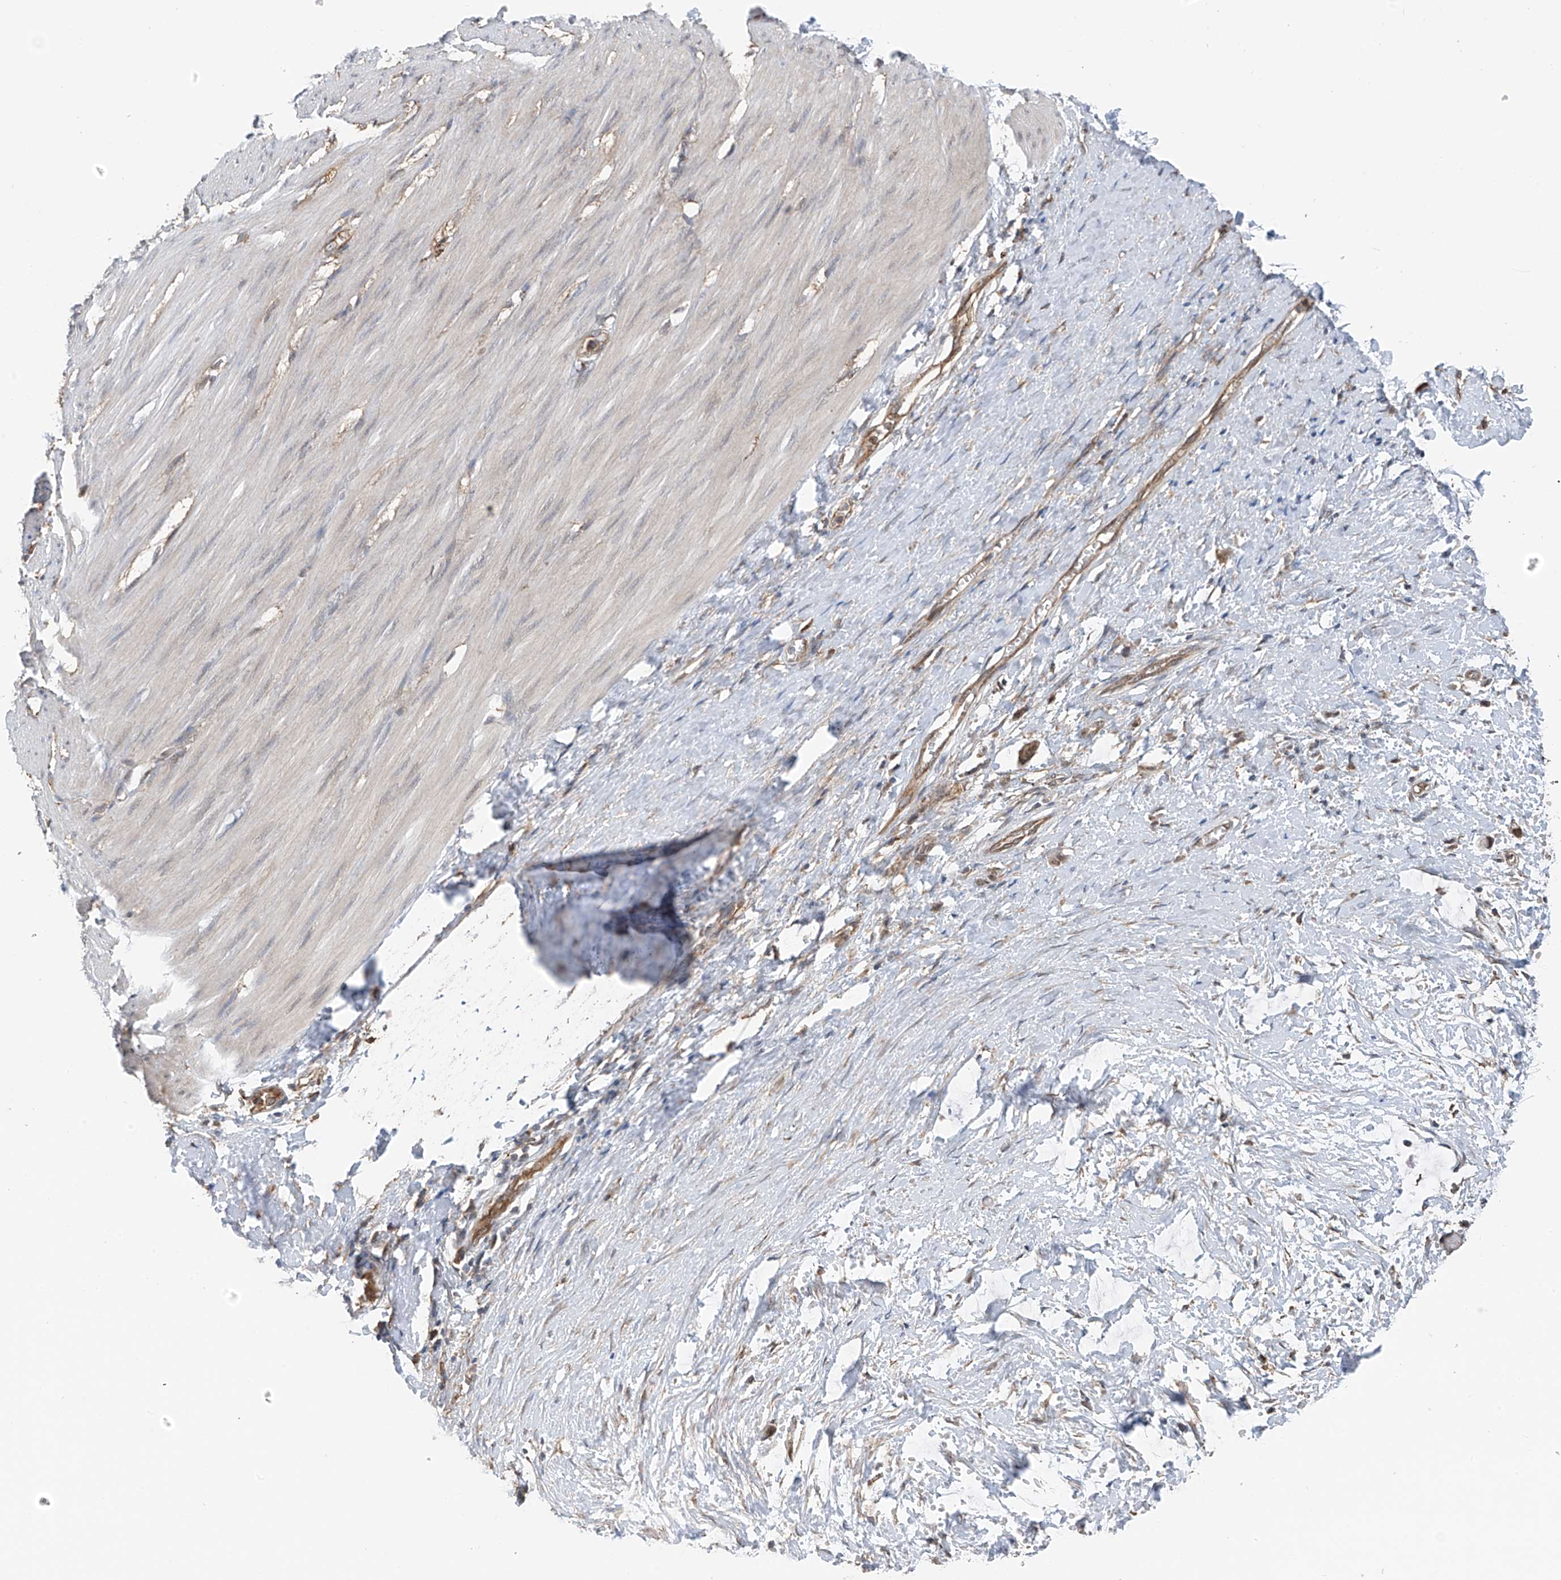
{"staining": {"intensity": "negative", "quantity": "none", "location": "none"}, "tissue": "smooth muscle", "cell_type": "Smooth muscle cells", "image_type": "normal", "snomed": [{"axis": "morphology", "description": "Normal tissue, NOS"}, {"axis": "morphology", "description": "Adenocarcinoma, NOS"}, {"axis": "topography", "description": "Colon"}, {"axis": "topography", "description": "Peripheral nerve tissue"}], "caption": "Immunohistochemistry photomicrograph of unremarkable human smooth muscle stained for a protein (brown), which shows no staining in smooth muscle cells.", "gene": "ZNF189", "patient": {"sex": "male", "age": 14}}